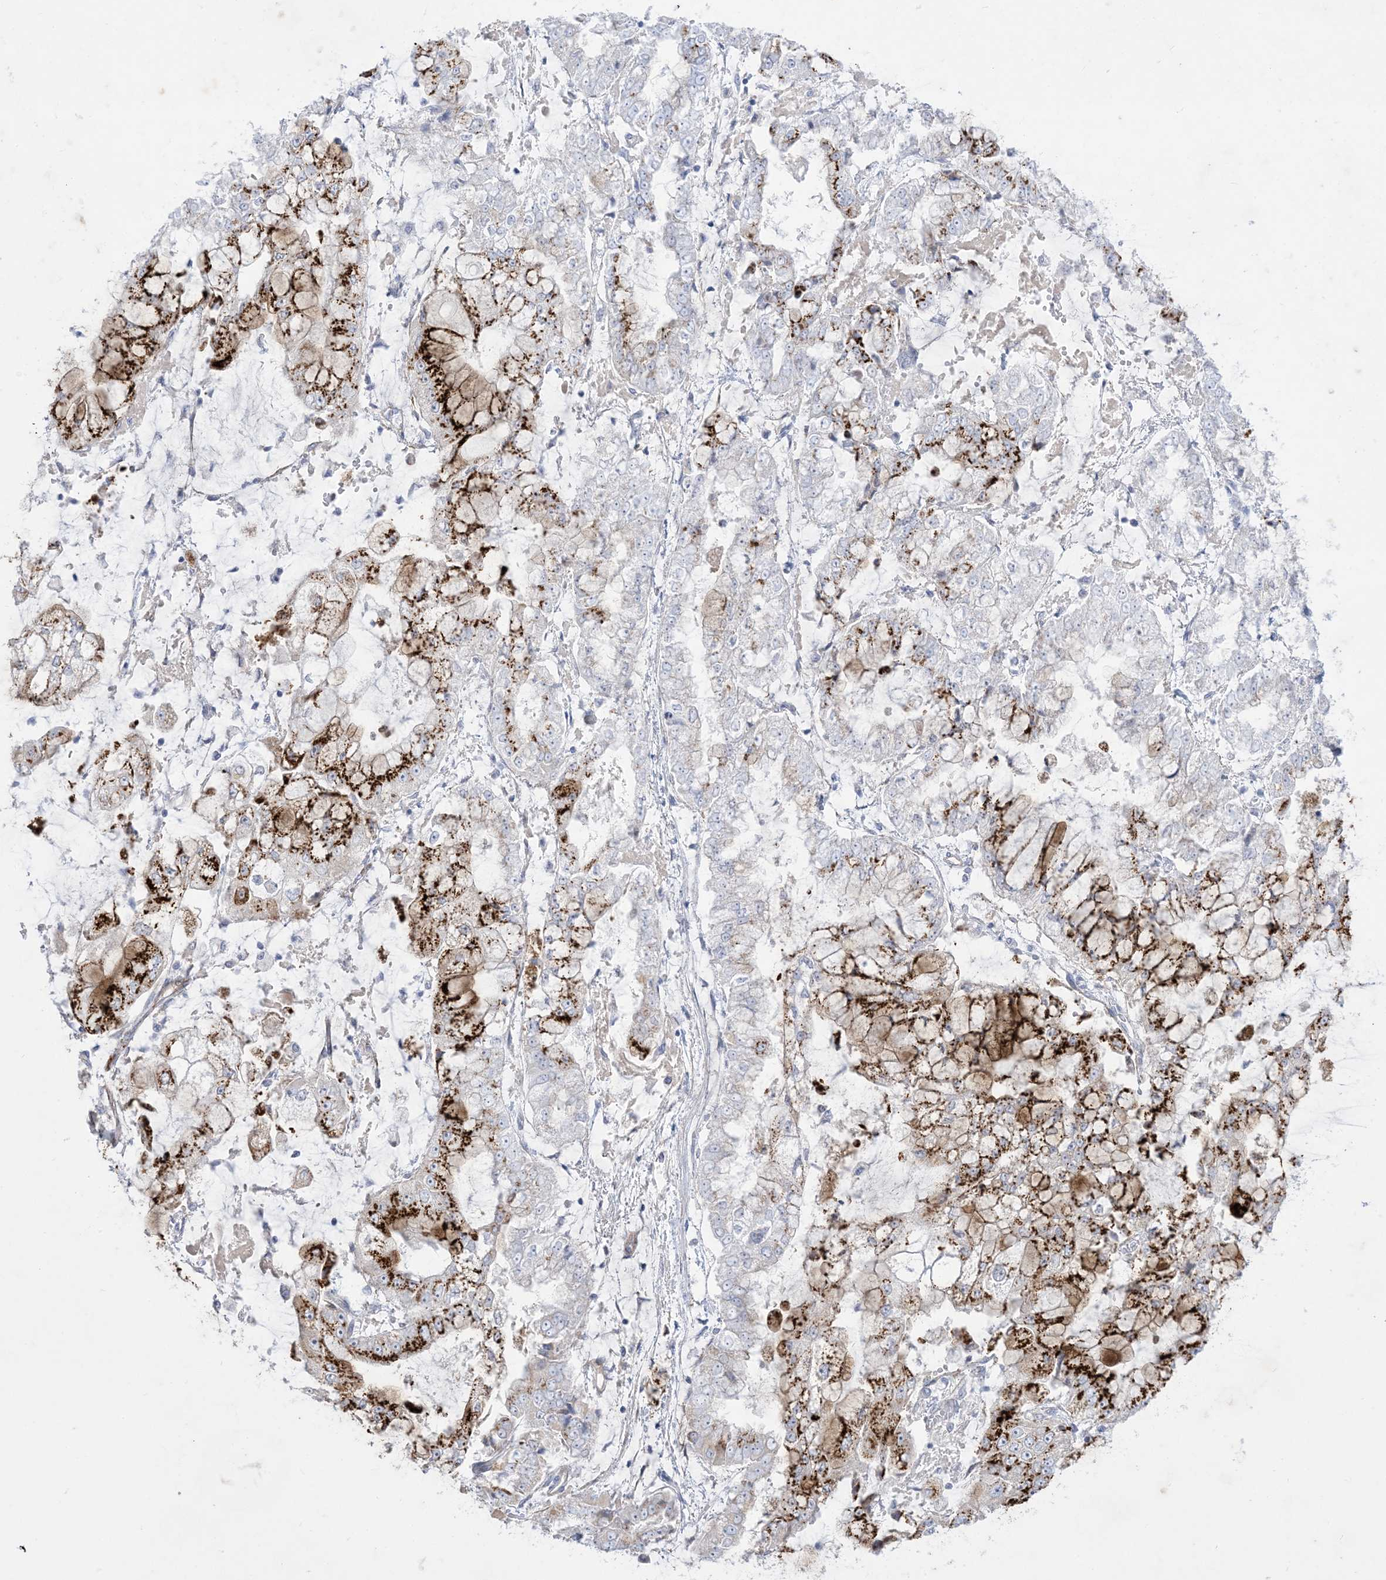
{"staining": {"intensity": "strong", "quantity": "25%-75%", "location": "cytoplasmic/membranous"}, "tissue": "stomach cancer", "cell_type": "Tumor cells", "image_type": "cancer", "snomed": [{"axis": "morphology", "description": "Adenocarcinoma, NOS"}, {"axis": "topography", "description": "Stomach"}], "caption": "Human stomach cancer (adenocarcinoma) stained with a brown dye demonstrates strong cytoplasmic/membranous positive staining in approximately 25%-75% of tumor cells.", "gene": "B3GNT7", "patient": {"sex": "male", "age": 76}}